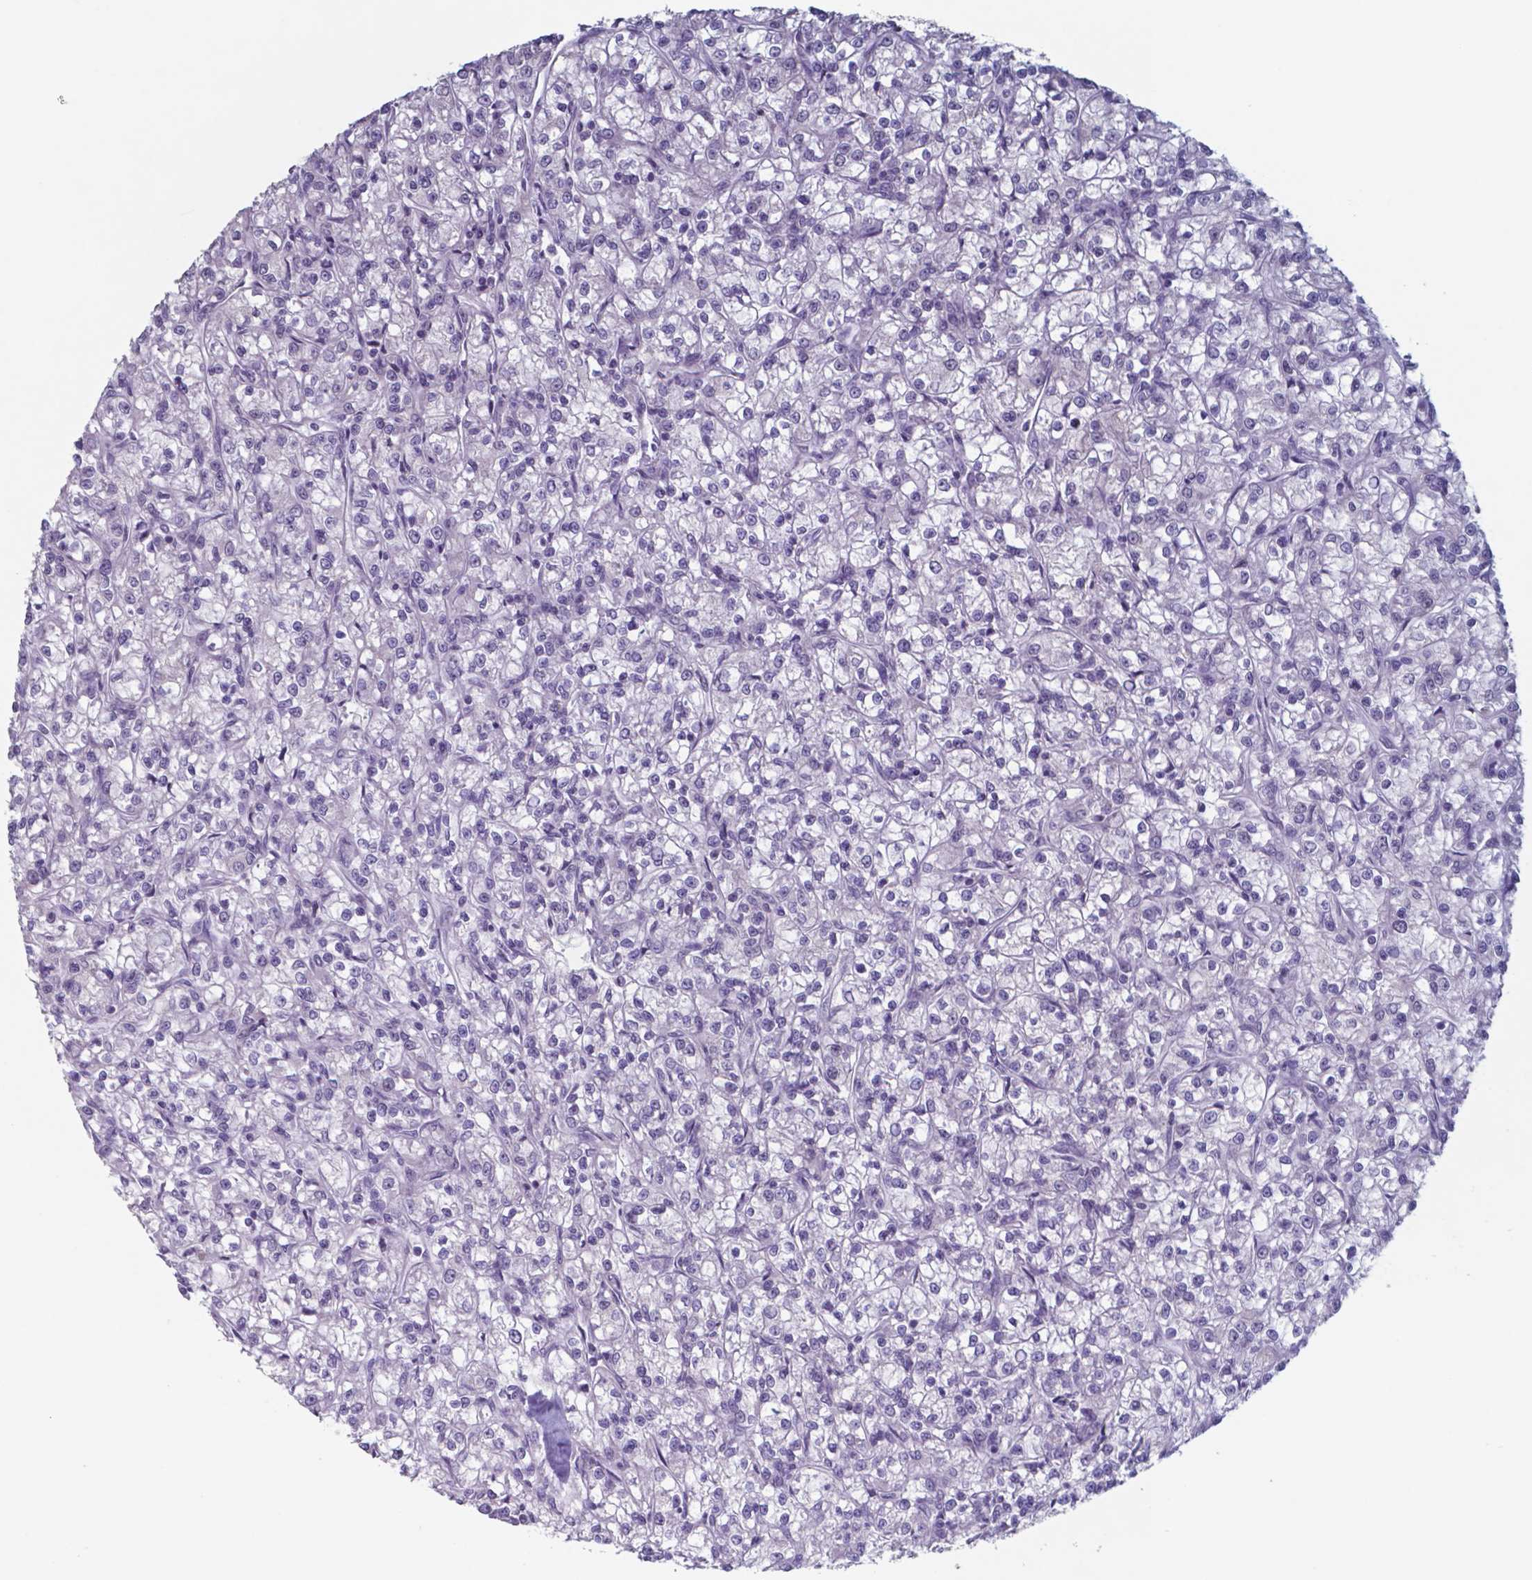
{"staining": {"intensity": "negative", "quantity": "none", "location": "none"}, "tissue": "renal cancer", "cell_type": "Tumor cells", "image_type": "cancer", "snomed": [{"axis": "morphology", "description": "Adenocarcinoma, NOS"}, {"axis": "topography", "description": "Kidney"}], "caption": "High power microscopy photomicrograph of an immunohistochemistry (IHC) histopathology image of renal adenocarcinoma, revealing no significant positivity in tumor cells.", "gene": "TDP2", "patient": {"sex": "female", "age": 59}}